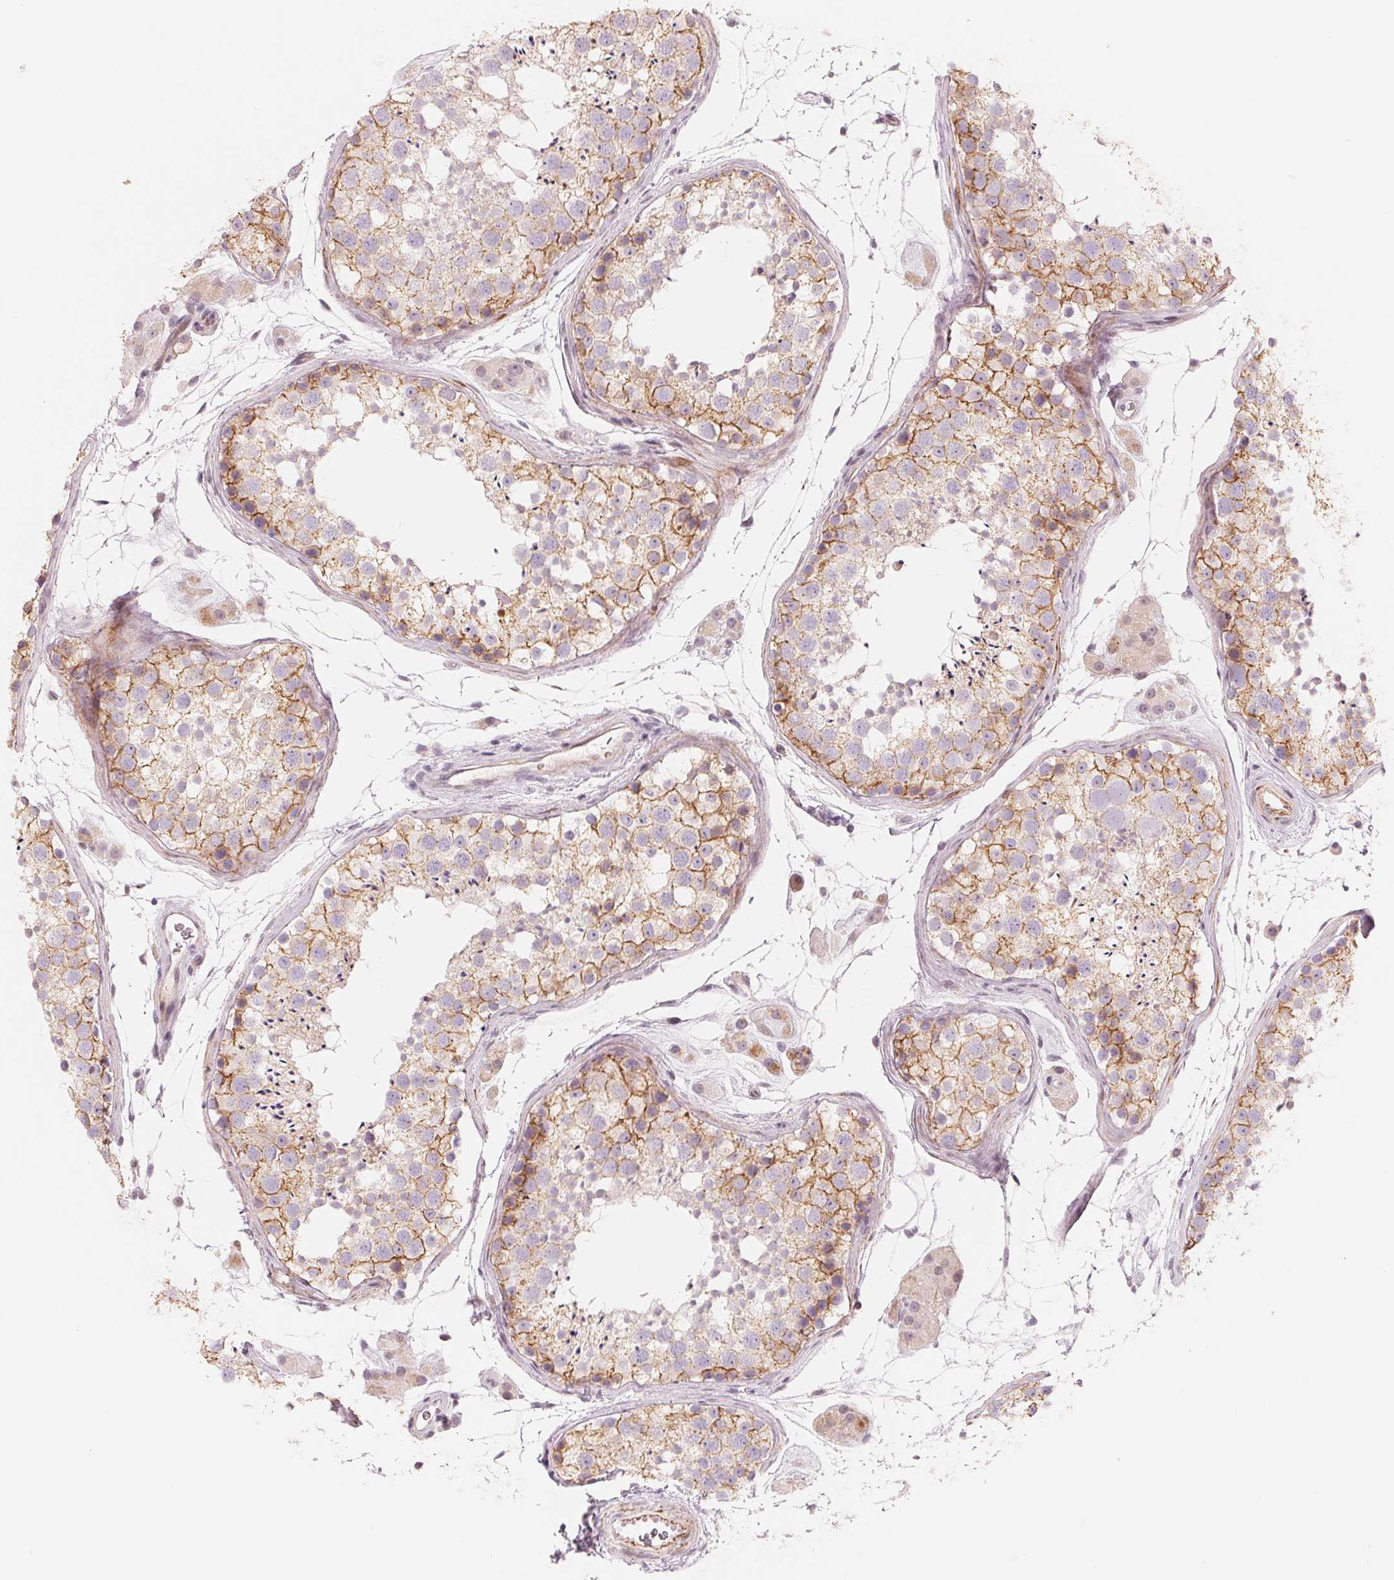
{"staining": {"intensity": "moderate", "quantity": "25%-75%", "location": "cytoplasmic/membranous"}, "tissue": "testis", "cell_type": "Cells in seminiferous ducts", "image_type": "normal", "snomed": [{"axis": "morphology", "description": "Normal tissue, NOS"}, {"axis": "topography", "description": "Testis"}], "caption": "Protein expression analysis of normal testis displays moderate cytoplasmic/membranous expression in approximately 25%-75% of cells in seminiferous ducts.", "gene": "SLC17A4", "patient": {"sex": "male", "age": 41}}